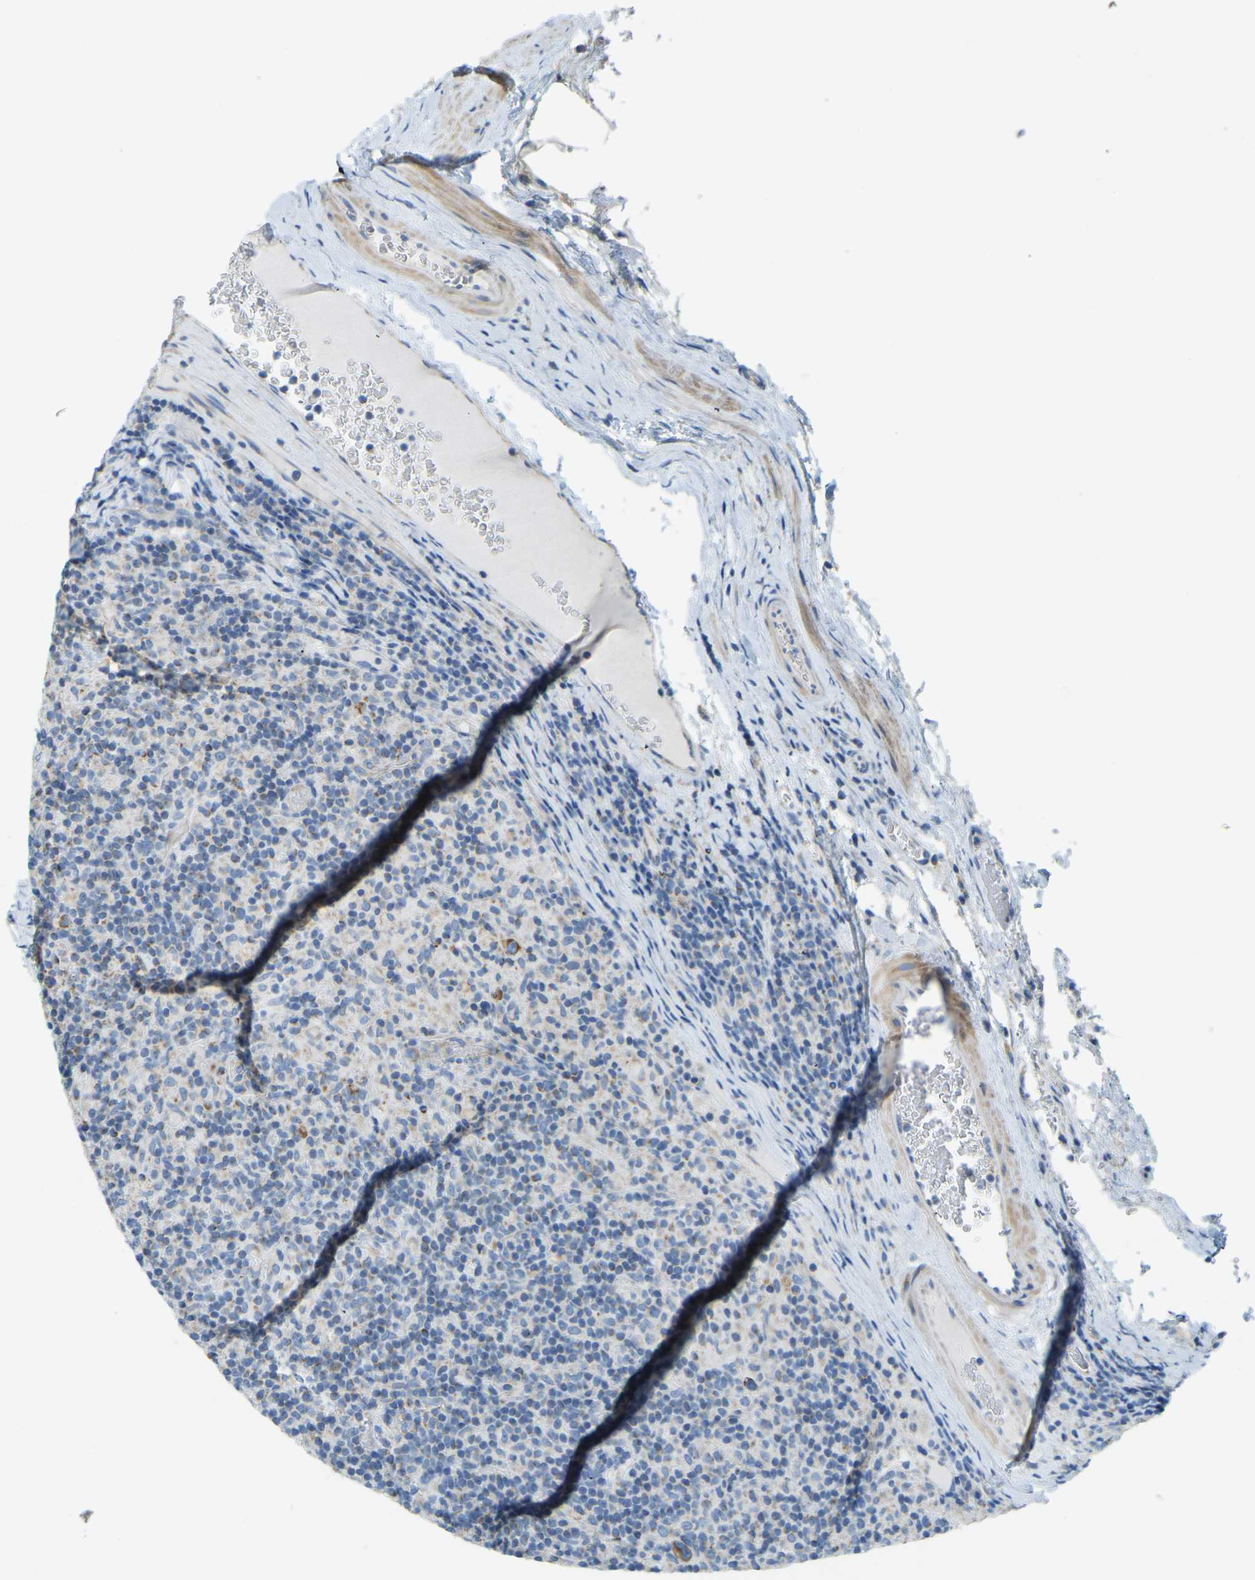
{"staining": {"intensity": "weak", "quantity": "<25%", "location": "cytoplasmic/membranous"}, "tissue": "lymphoma", "cell_type": "Tumor cells", "image_type": "cancer", "snomed": [{"axis": "morphology", "description": "Hodgkin's disease, NOS"}, {"axis": "topography", "description": "Lymph node"}], "caption": "Human Hodgkin's disease stained for a protein using immunohistochemistry (IHC) exhibits no expression in tumor cells.", "gene": "GDA", "patient": {"sex": "male", "age": 70}}